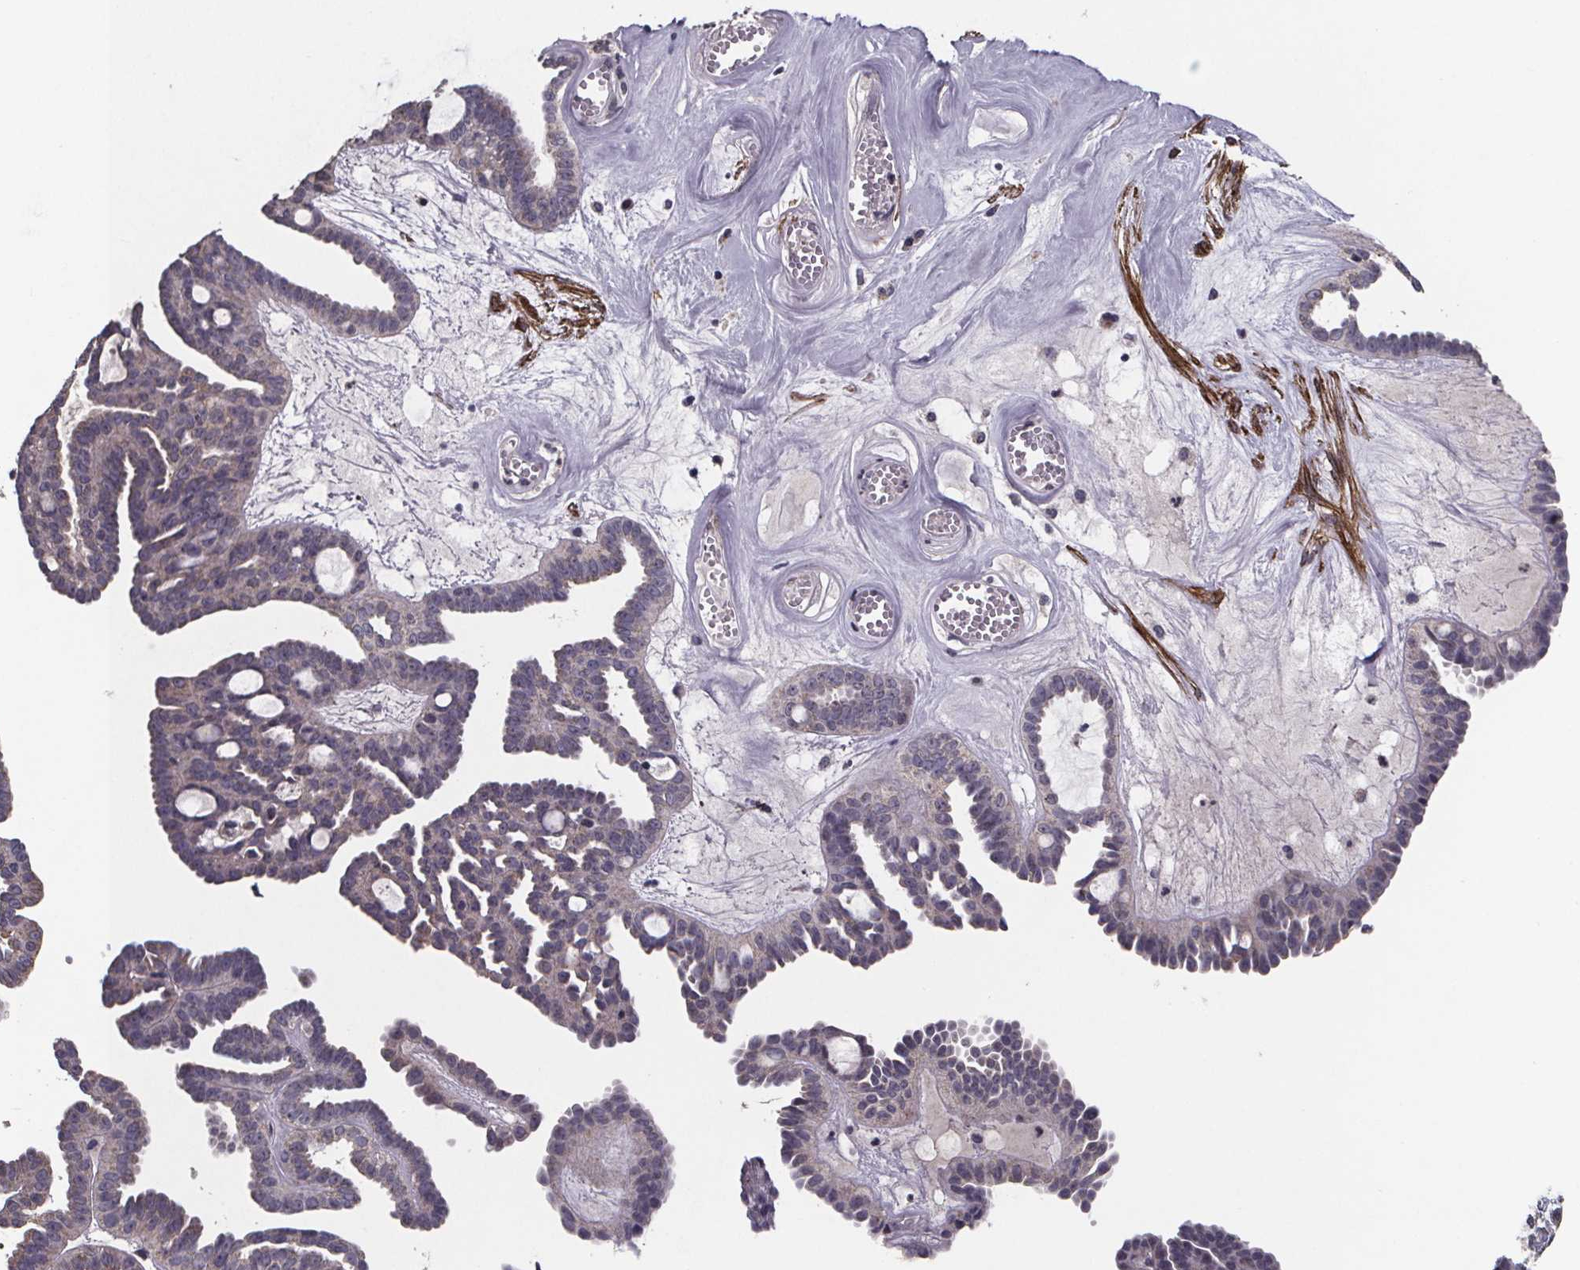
{"staining": {"intensity": "negative", "quantity": "none", "location": "none"}, "tissue": "ovarian cancer", "cell_type": "Tumor cells", "image_type": "cancer", "snomed": [{"axis": "morphology", "description": "Cystadenocarcinoma, serous, NOS"}, {"axis": "topography", "description": "Ovary"}], "caption": "High power microscopy micrograph of an IHC histopathology image of ovarian cancer, revealing no significant staining in tumor cells.", "gene": "PALLD", "patient": {"sex": "female", "age": 71}}